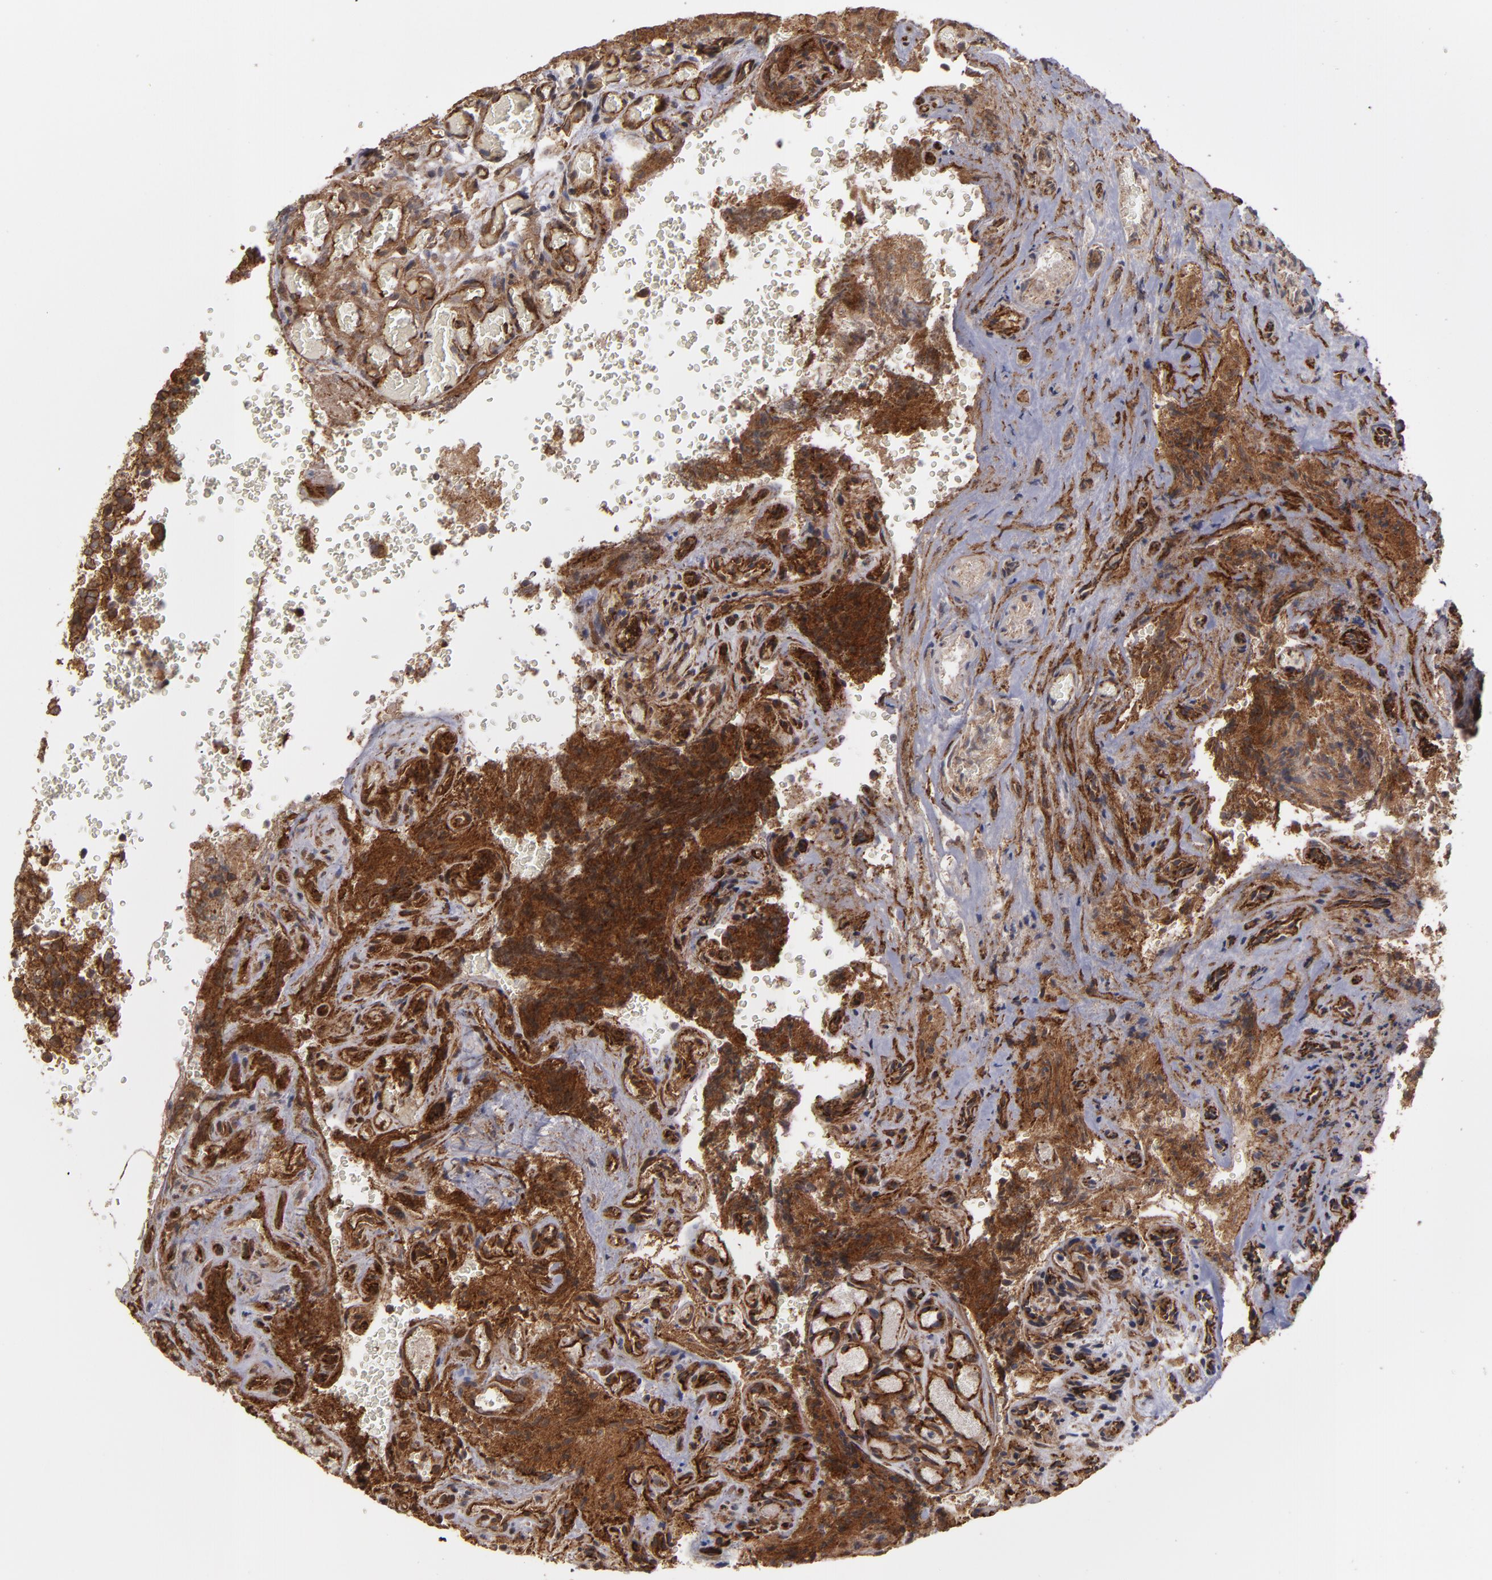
{"staining": {"intensity": "strong", "quantity": ">75%", "location": "cytoplasmic/membranous"}, "tissue": "glioma", "cell_type": "Tumor cells", "image_type": "cancer", "snomed": [{"axis": "morphology", "description": "Normal tissue, NOS"}, {"axis": "morphology", "description": "Glioma, malignant, High grade"}, {"axis": "topography", "description": "Cerebral cortex"}], "caption": "This photomicrograph reveals glioma stained with immunohistochemistry to label a protein in brown. The cytoplasmic/membranous of tumor cells show strong positivity for the protein. Nuclei are counter-stained blue.", "gene": "TJP1", "patient": {"sex": "male", "age": 56}}